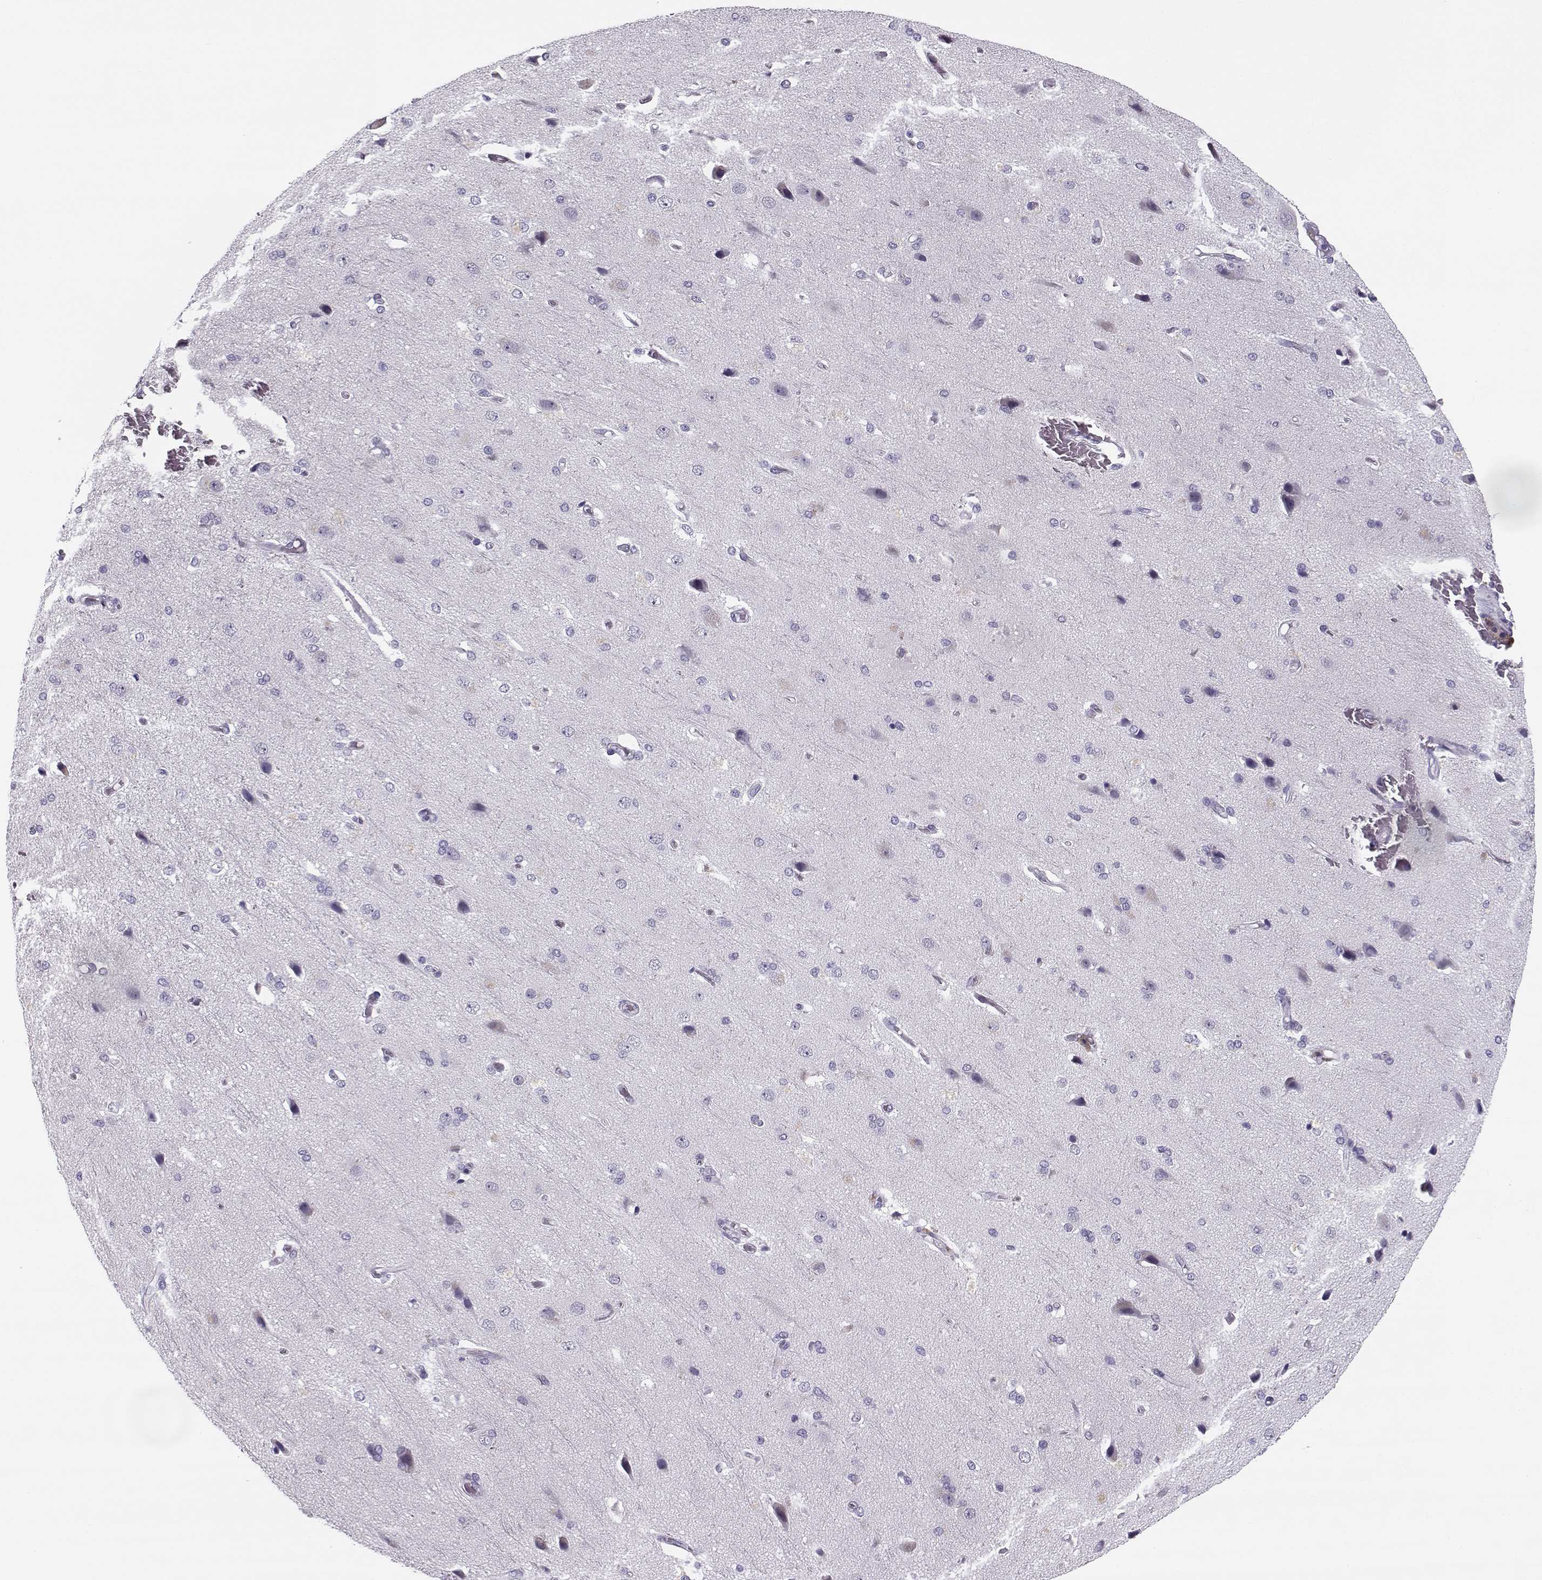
{"staining": {"intensity": "negative", "quantity": "none", "location": "none"}, "tissue": "cerebral cortex", "cell_type": "Endothelial cells", "image_type": "normal", "snomed": [{"axis": "morphology", "description": "Normal tissue, NOS"}, {"axis": "morphology", "description": "Glioma, malignant, High grade"}, {"axis": "topography", "description": "Cerebral cortex"}], "caption": "Immunohistochemical staining of unremarkable human cerebral cortex reveals no significant expression in endothelial cells.", "gene": "CFAP77", "patient": {"sex": "male", "age": 77}}